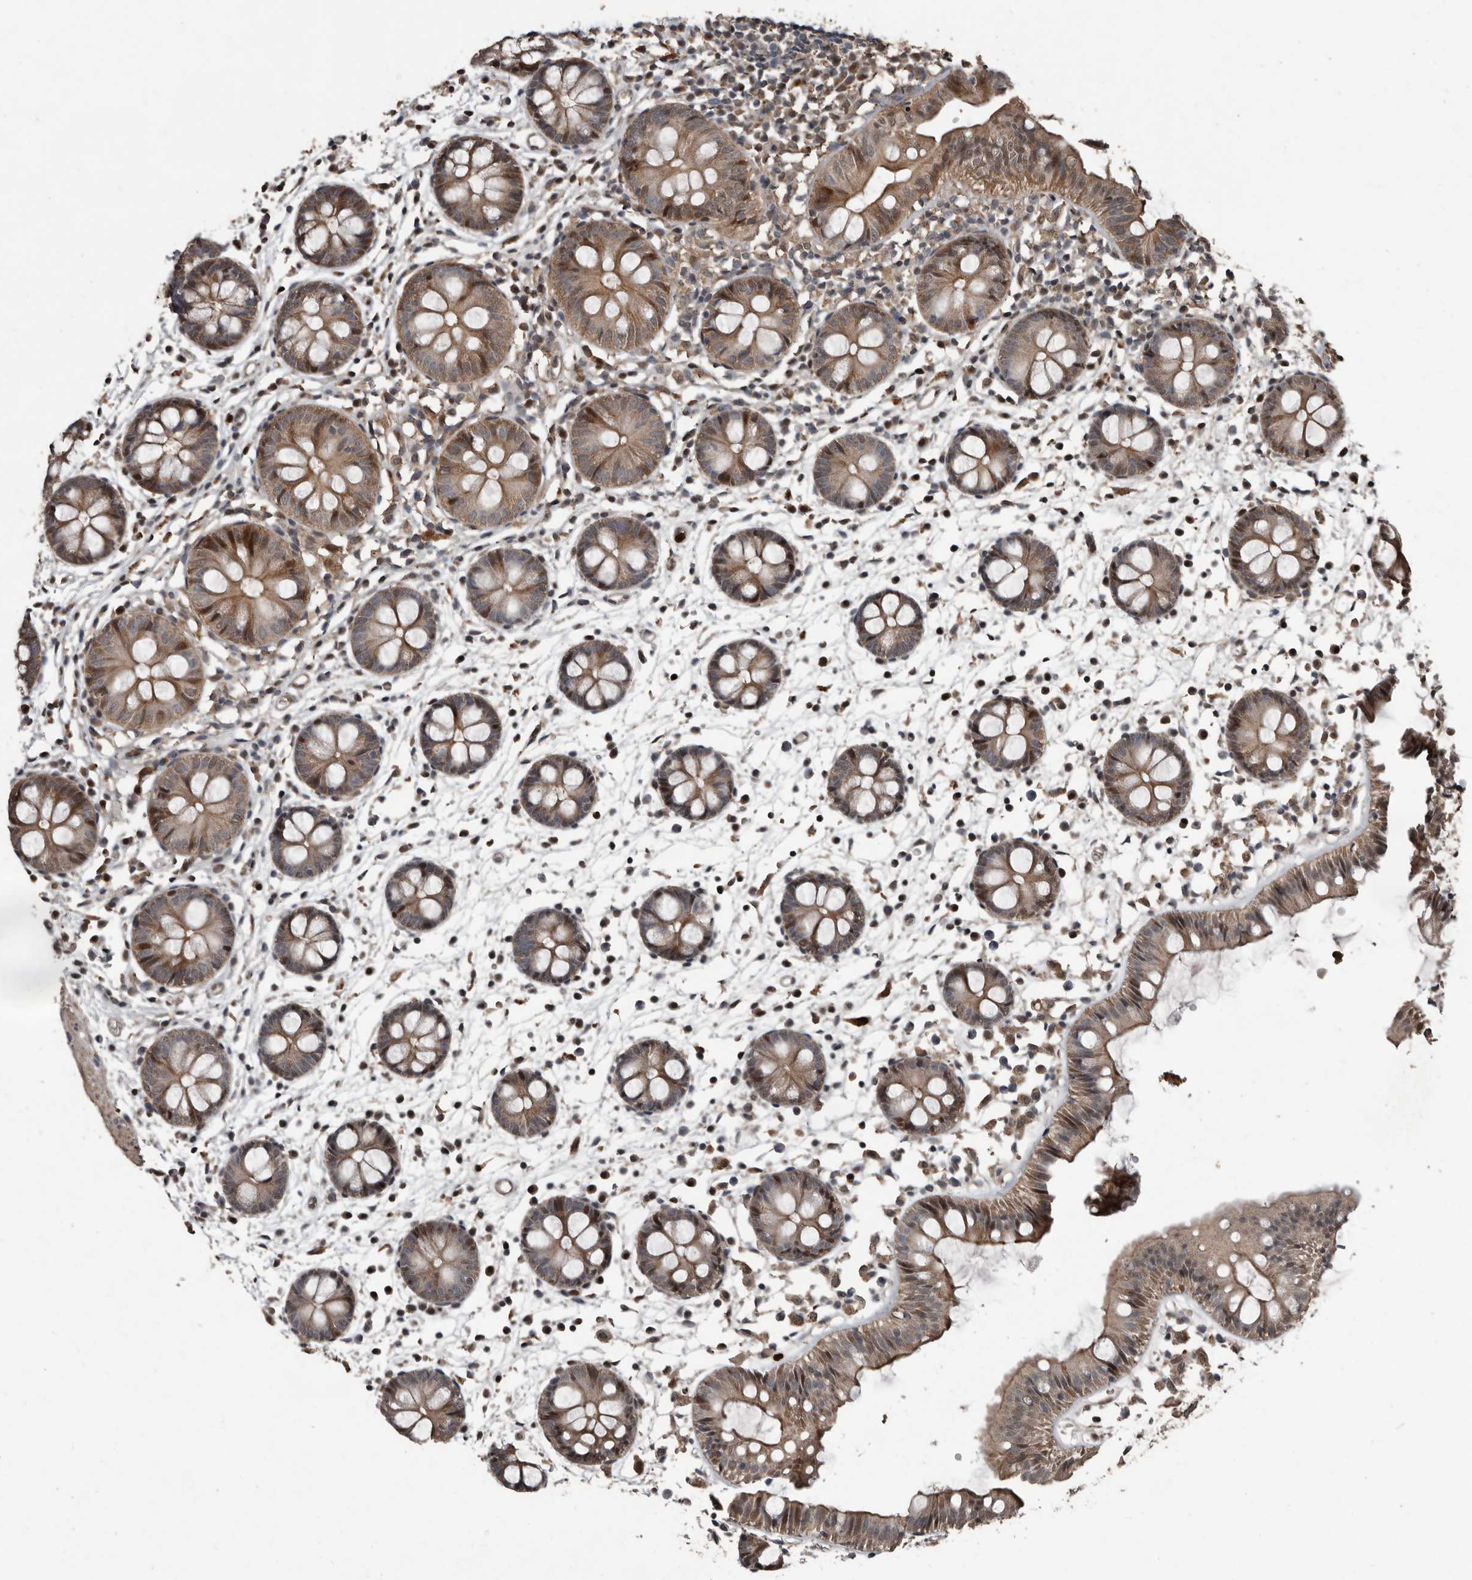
{"staining": {"intensity": "moderate", "quantity": ">75%", "location": "cytoplasmic/membranous"}, "tissue": "colon", "cell_type": "Endothelial cells", "image_type": "normal", "snomed": [{"axis": "morphology", "description": "Normal tissue, NOS"}, {"axis": "topography", "description": "Colon"}], "caption": "DAB (3,3'-diaminobenzidine) immunohistochemical staining of benign colon reveals moderate cytoplasmic/membranous protein expression in about >75% of endothelial cells.", "gene": "FSBP", "patient": {"sex": "male", "age": 56}}